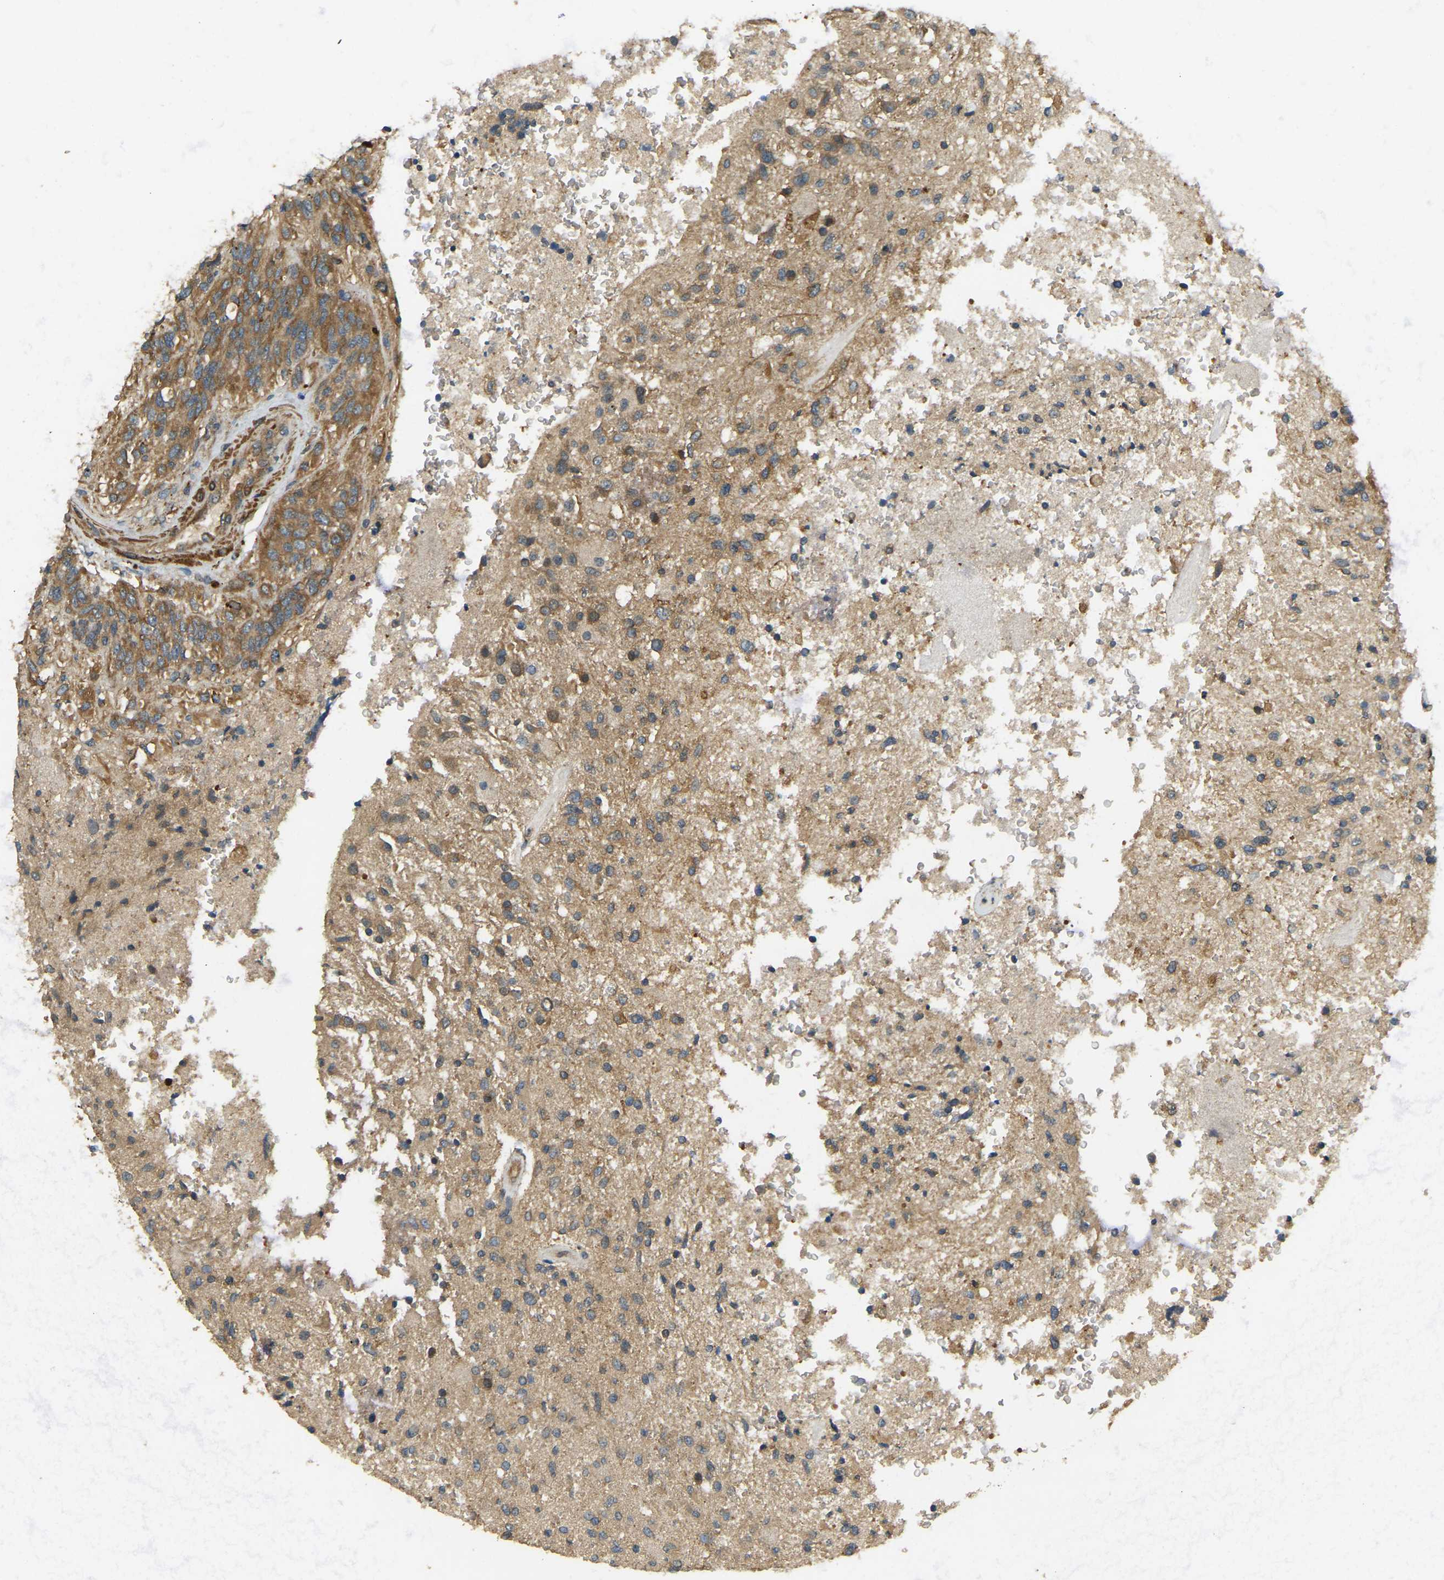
{"staining": {"intensity": "moderate", "quantity": ">75%", "location": "cytoplasmic/membranous"}, "tissue": "glioma", "cell_type": "Tumor cells", "image_type": "cancer", "snomed": [{"axis": "morphology", "description": "Normal tissue, NOS"}, {"axis": "morphology", "description": "Glioma, malignant, High grade"}, {"axis": "topography", "description": "Cerebral cortex"}], "caption": "Tumor cells display medium levels of moderate cytoplasmic/membranous expression in about >75% of cells in glioma.", "gene": "ERGIC1", "patient": {"sex": "male", "age": 77}}